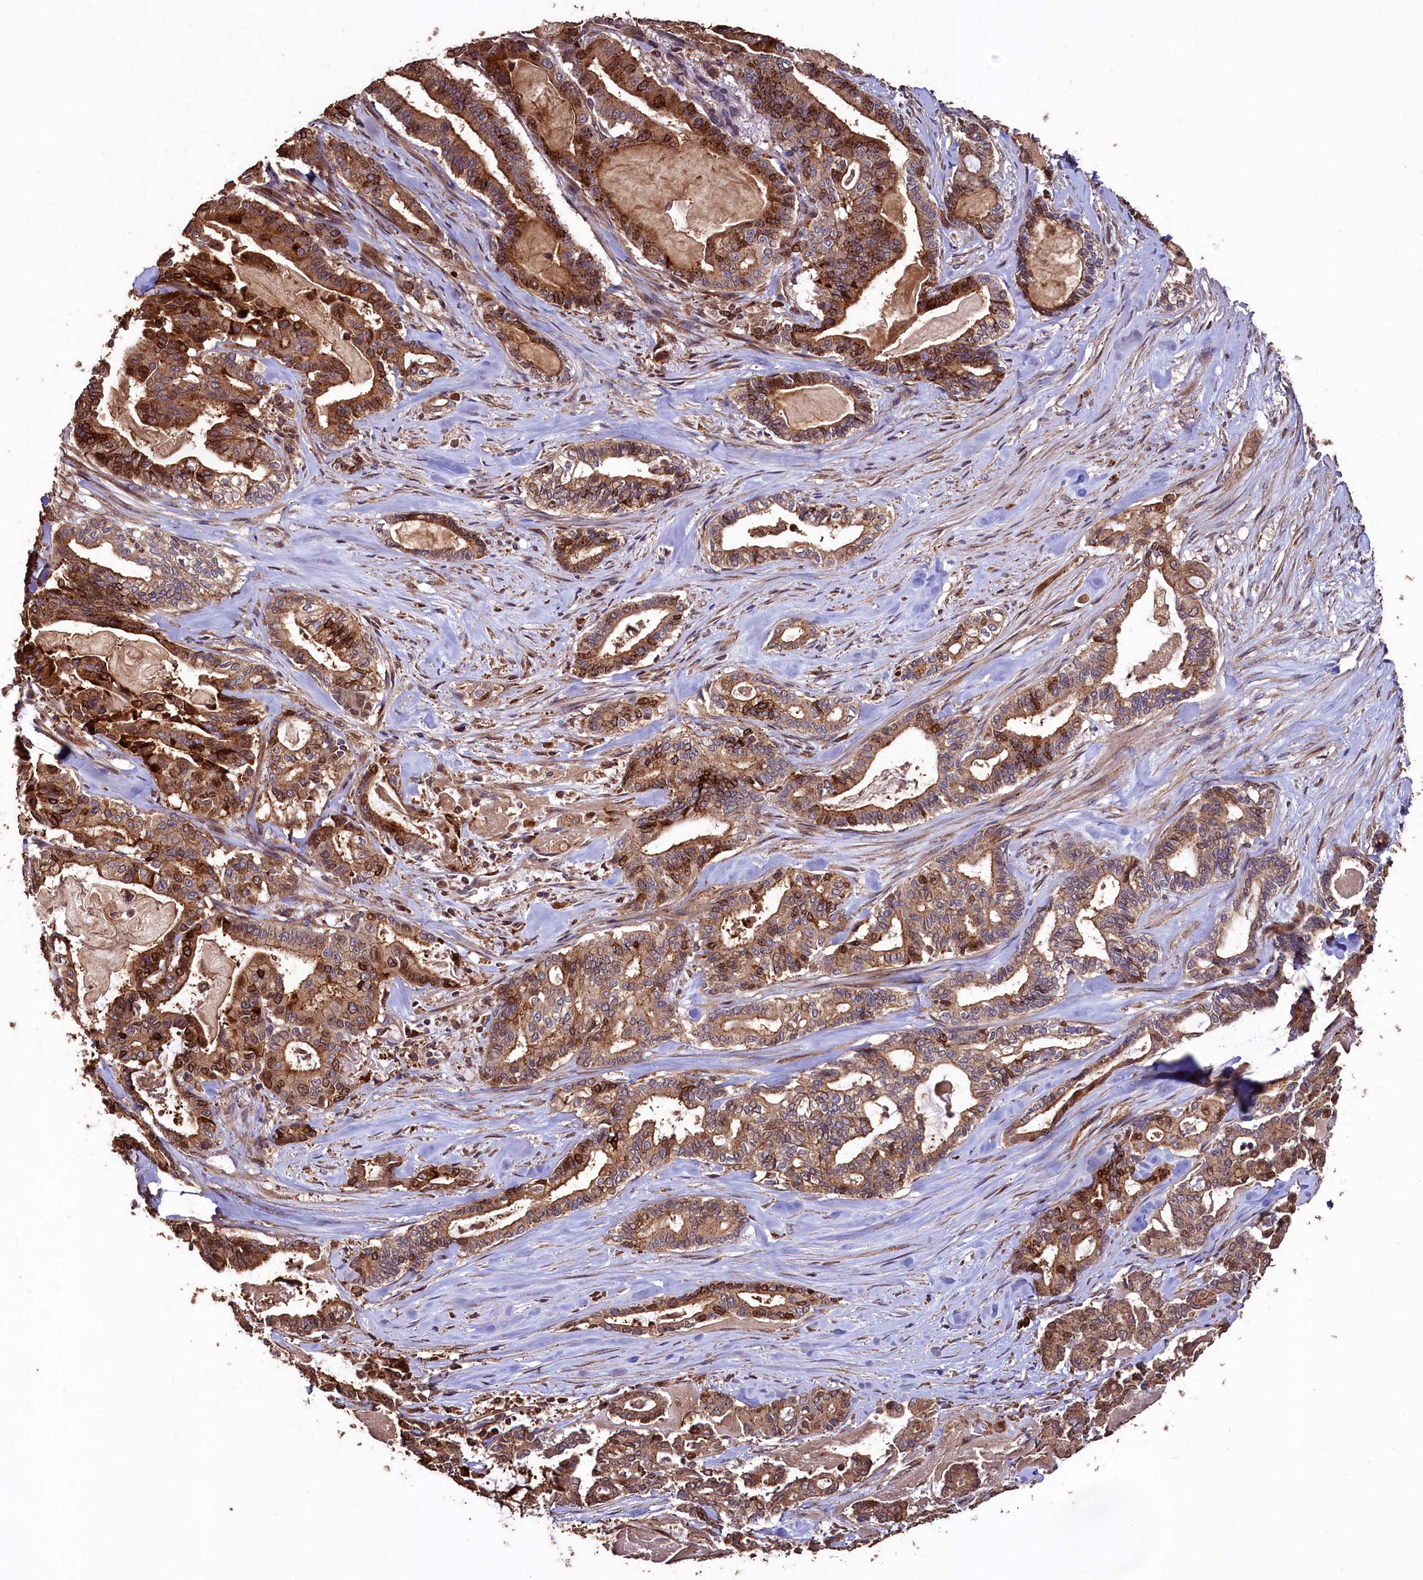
{"staining": {"intensity": "moderate", "quantity": ">75%", "location": "cytoplasmic/membranous,nuclear"}, "tissue": "pancreatic cancer", "cell_type": "Tumor cells", "image_type": "cancer", "snomed": [{"axis": "morphology", "description": "Adenocarcinoma, NOS"}, {"axis": "topography", "description": "Pancreas"}], "caption": "Immunohistochemistry (IHC) image of pancreatic cancer (adenocarcinoma) stained for a protein (brown), which shows medium levels of moderate cytoplasmic/membranous and nuclear expression in about >75% of tumor cells.", "gene": "TMEM98", "patient": {"sex": "male", "age": 63}}